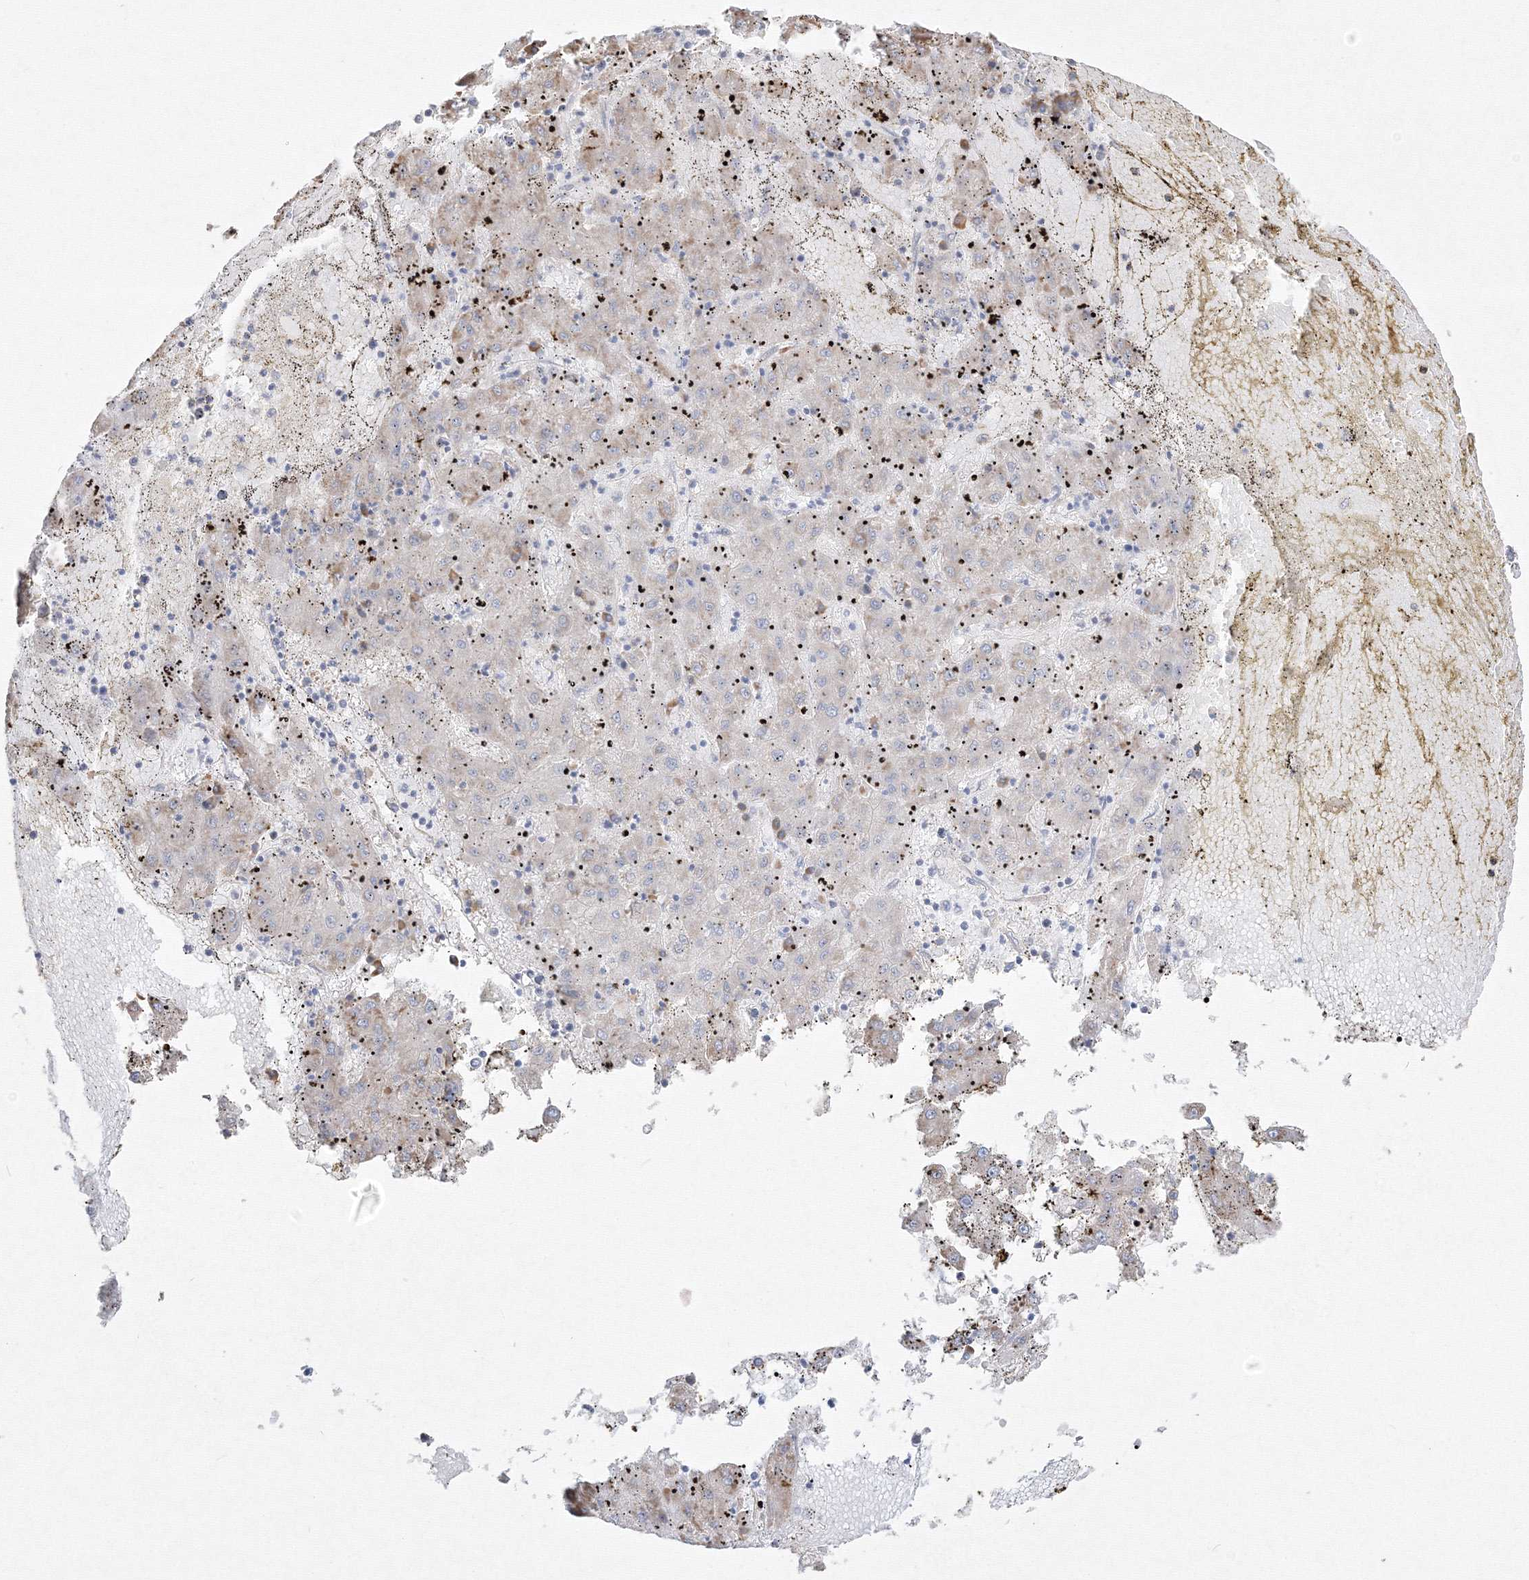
{"staining": {"intensity": "negative", "quantity": "none", "location": "none"}, "tissue": "liver cancer", "cell_type": "Tumor cells", "image_type": "cancer", "snomed": [{"axis": "morphology", "description": "Carcinoma, Hepatocellular, NOS"}, {"axis": "topography", "description": "Liver"}], "caption": "The histopathology image exhibits no staining of tumor cells in hepatocellular carcinoma (liver).", "gene": "FBXL8", "patient": {"sex": "male", "age": 72}}